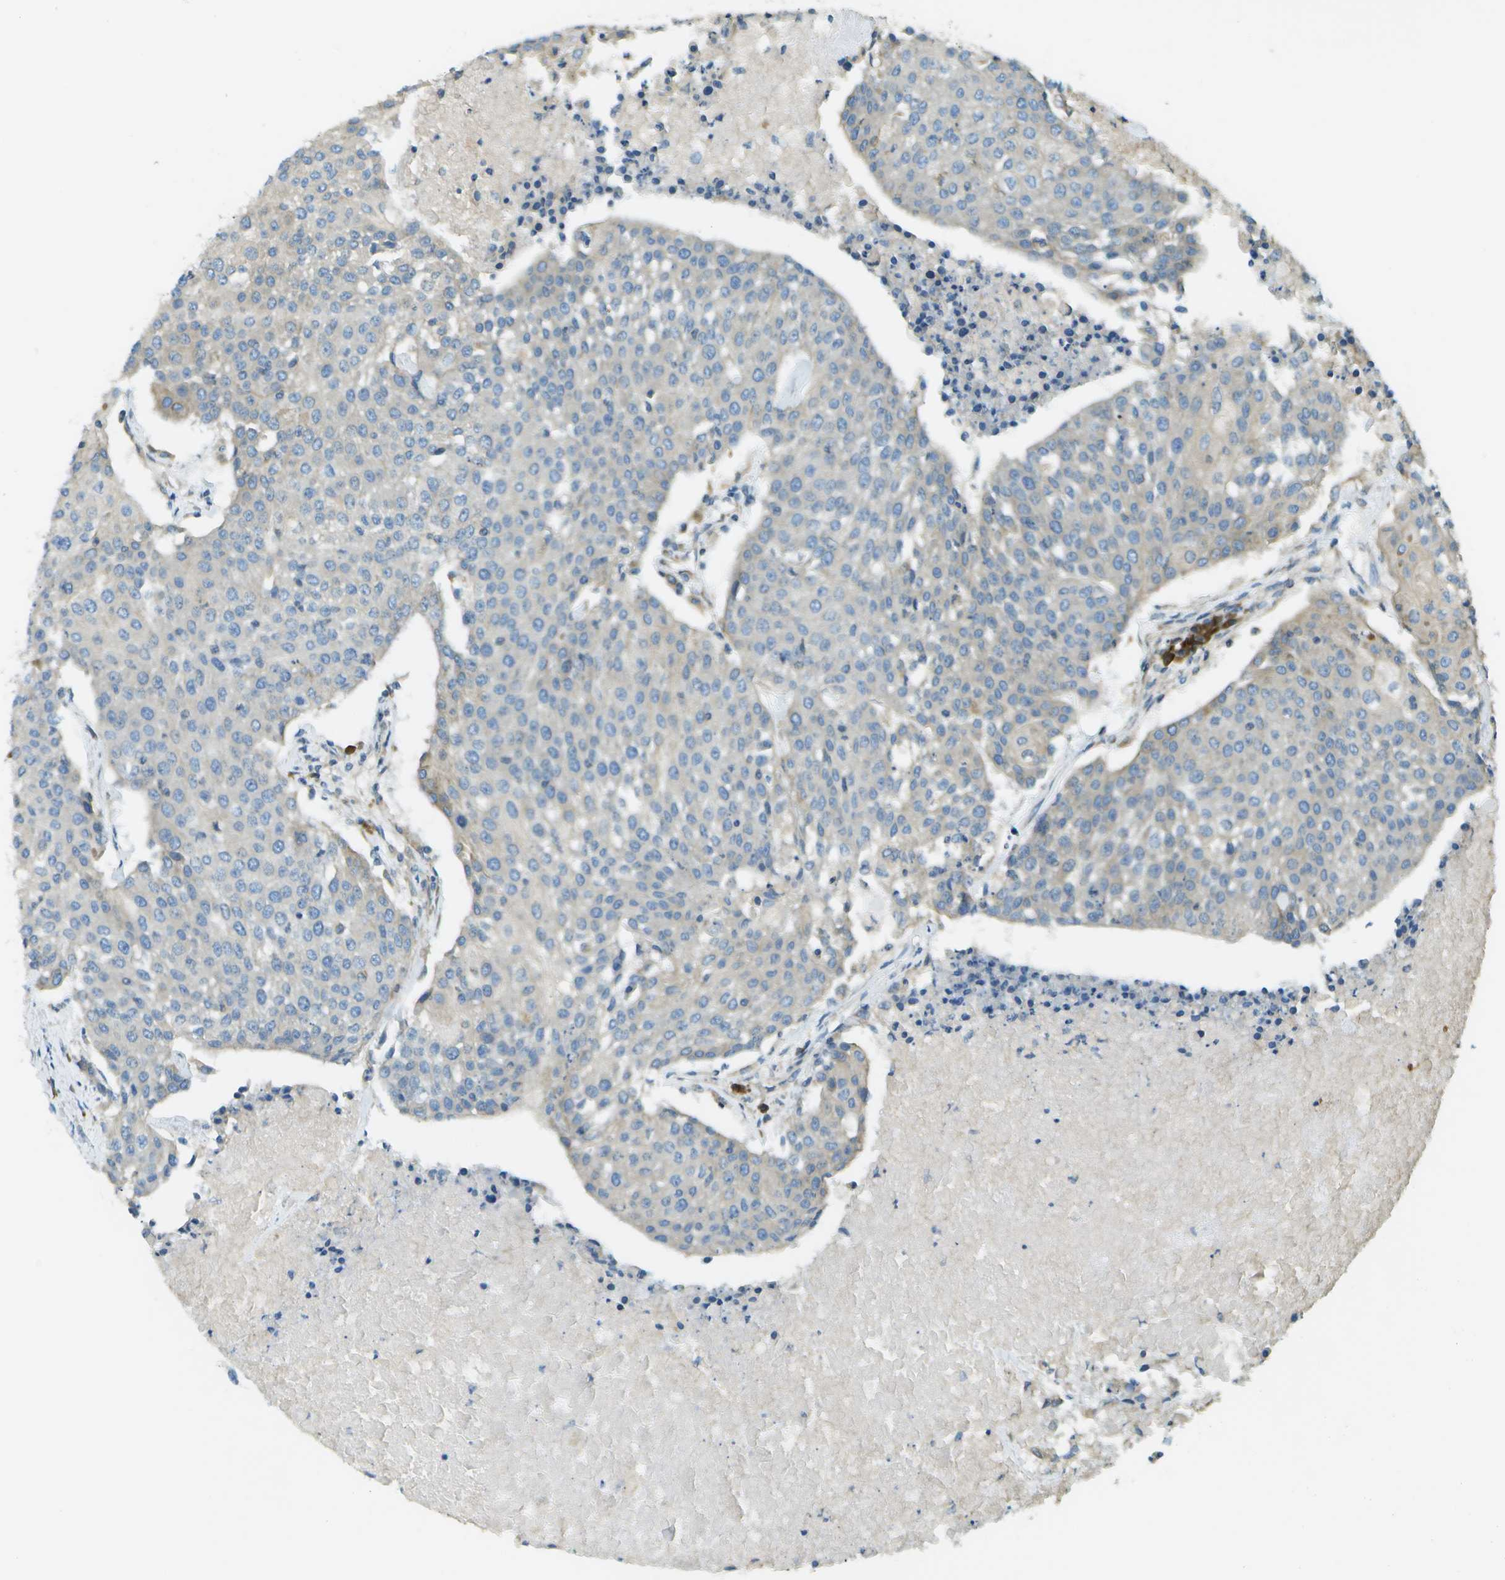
{"staining": {"intensity": "negative", "quantity": "none", "location": "none"}, "tissue": "urothelial cancer", "cell_type": "Tumor cells", "image_type": "cancer", "snomed": [{"axis": "morphology", "description": "Urothelial carcinoma, High grade"}, {"axis": "topography", "description": "Urinary bladder"}], "caption": "Tumor cells show no significant protein expression in urothelial cancer.", "gene": "DNAJB11", "patient": {"sex": "female", "age": 85}}